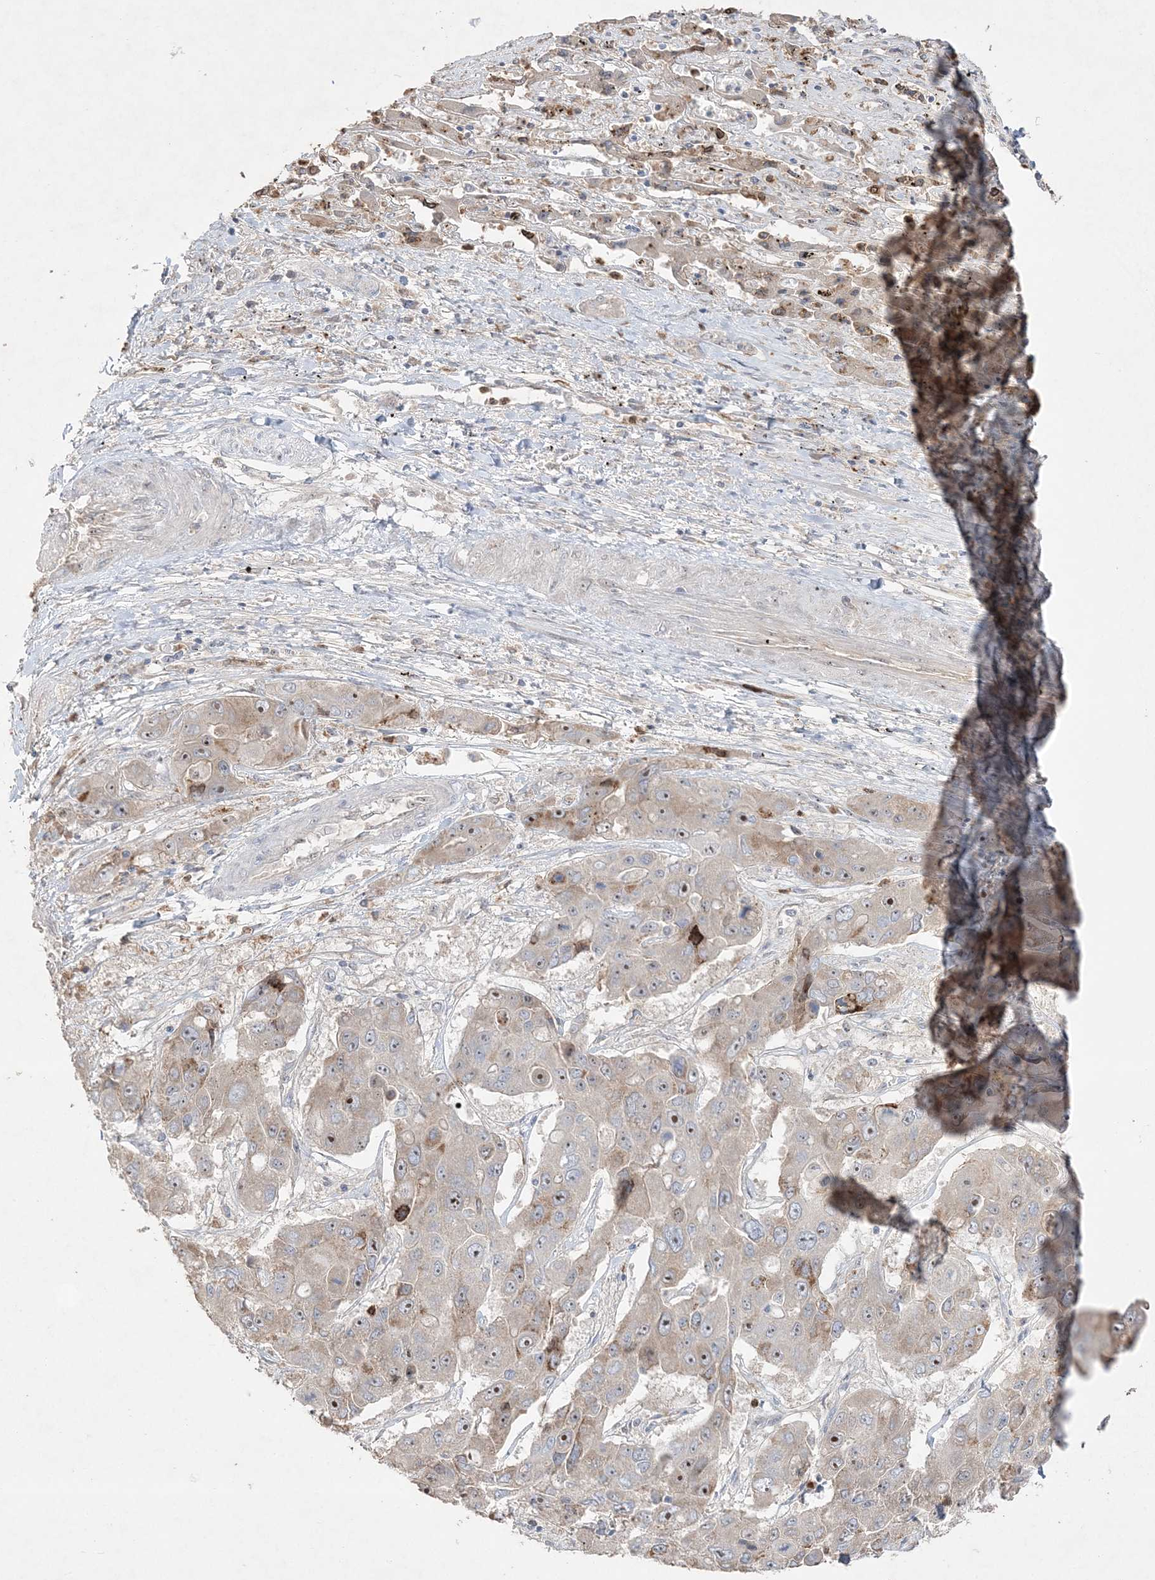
{"staining": {"intensity": "moderate", "quantity": "<25%", "location": "nuclear"}, "tissue": "liver cancer", "cell_type": "Tumor cells", "image_type": "cancer", "snomed": [{"axis": "morphology", "description": "Cholangiocarcinoma"}, {"axis": "topography", "description": "Liver"}], "caption": "About <25% of tumor cells in human liver cancer (cholangiocarcinoma) show moderate nuclear protein staining as visualized by brown immunohistochemical staining.", "gene": "NOP16", "patient": {"sex": "male", "age": 67}}